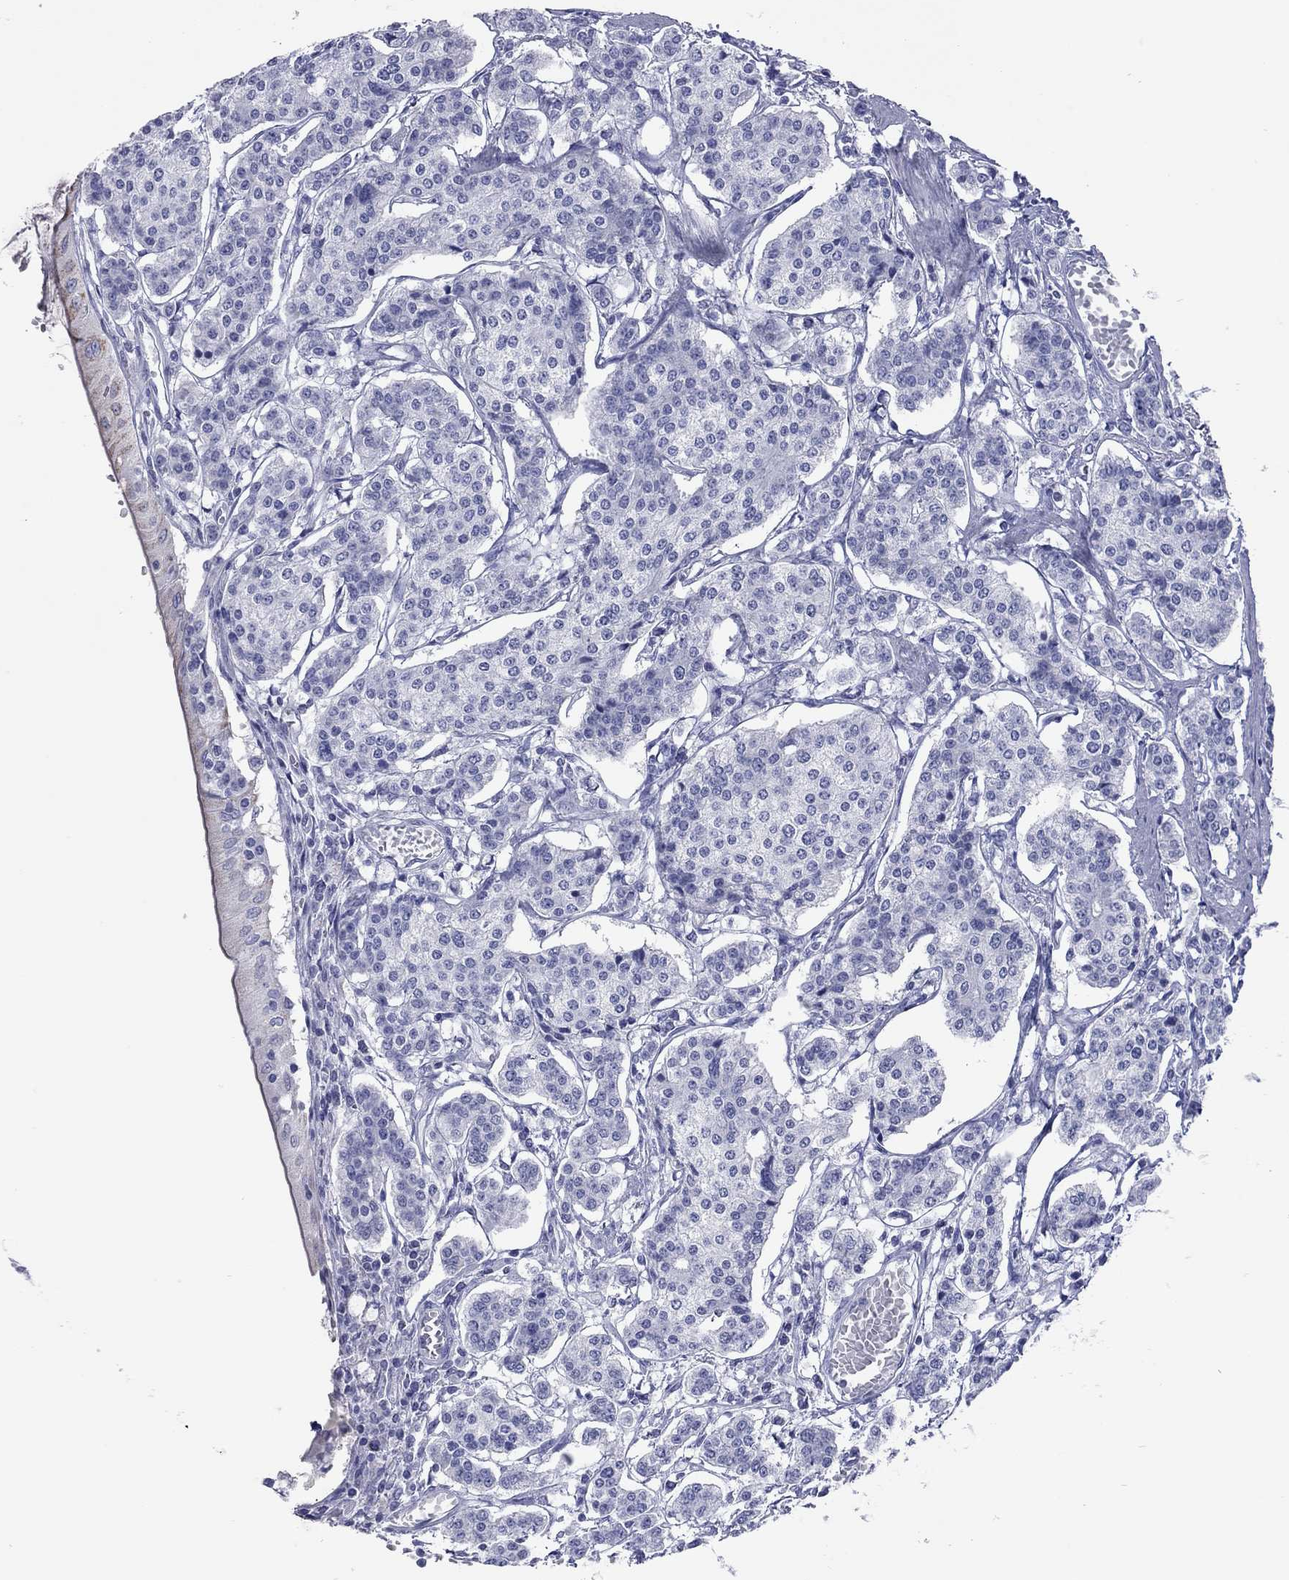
{"staining": {"intensity": "negative", "quantity": "none", "location": "none"}, "tissue": "carcinoid", "cell_type": "Tumor cells", "image_type": "cancer", "snomed": [{"axis": "morphology", "description": "Carcinoid, malignant, NOS"}, {"axis": "topography", "description": "Small intestine"}], "caption": "A photomicrograph of carcinoid (malignant) stained for a protein exhibits no brown staining in tumor cells.", "gene": "VSIG10", "patient": {"sex": "female", "age": 65}}